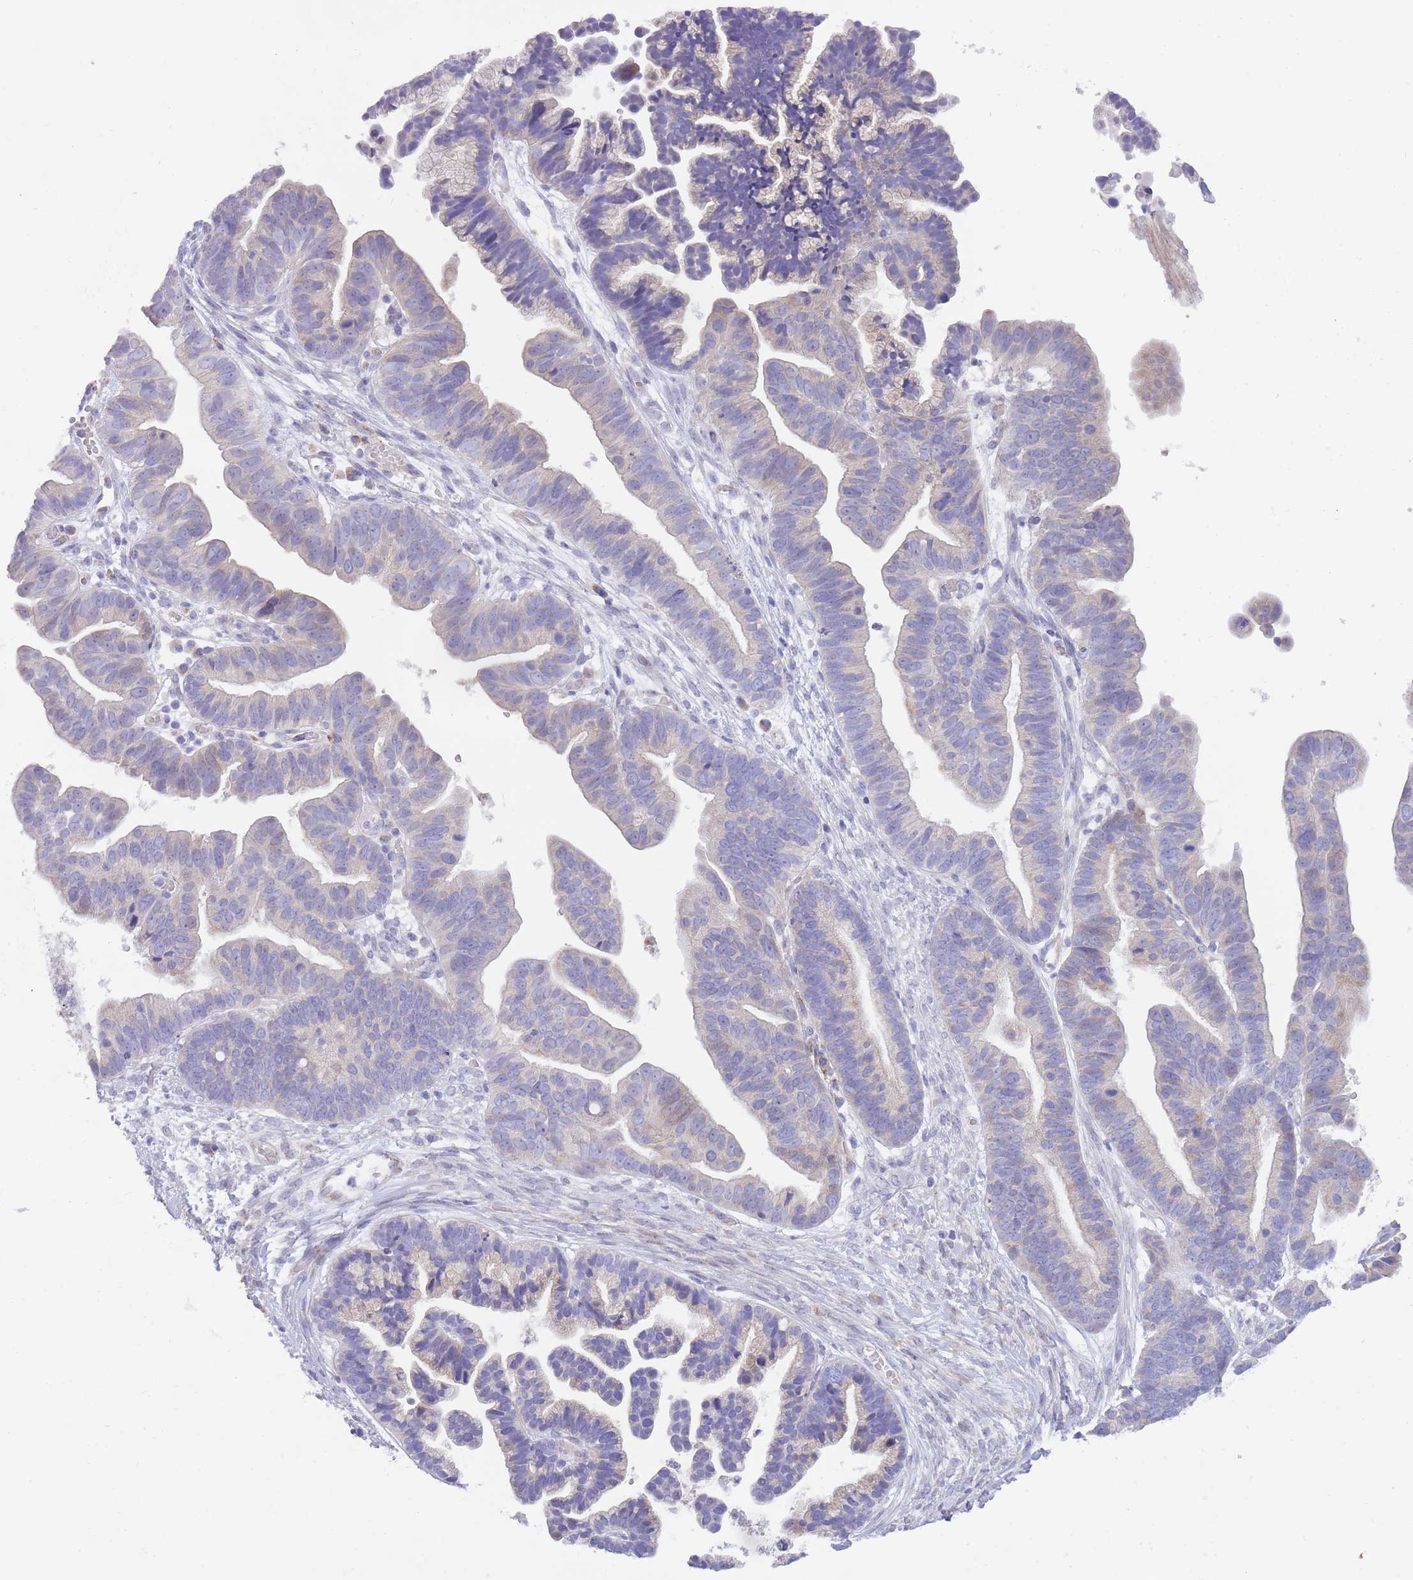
{"staining": {"intensity": "negative", "quantity": "none", "location": "none"}, "tissue": "ovarian cancer", "cell_type": "Tumor cells", "image_type": "cancer", "snomed": [{"axis": "morphology", "description": "Cystadenocarcinoma, serous, NOS"}, {"axis": "topography", "description": "Ovary"}], "caption": "IHC photomicrograph of neoplastic tissue: human ovarian serous cystadenocarcinoma stained with DAB displays no significant protein staining in tumor cells.", "gene": "QTRT1", "patient": {"sex": "female", "age": 56}}